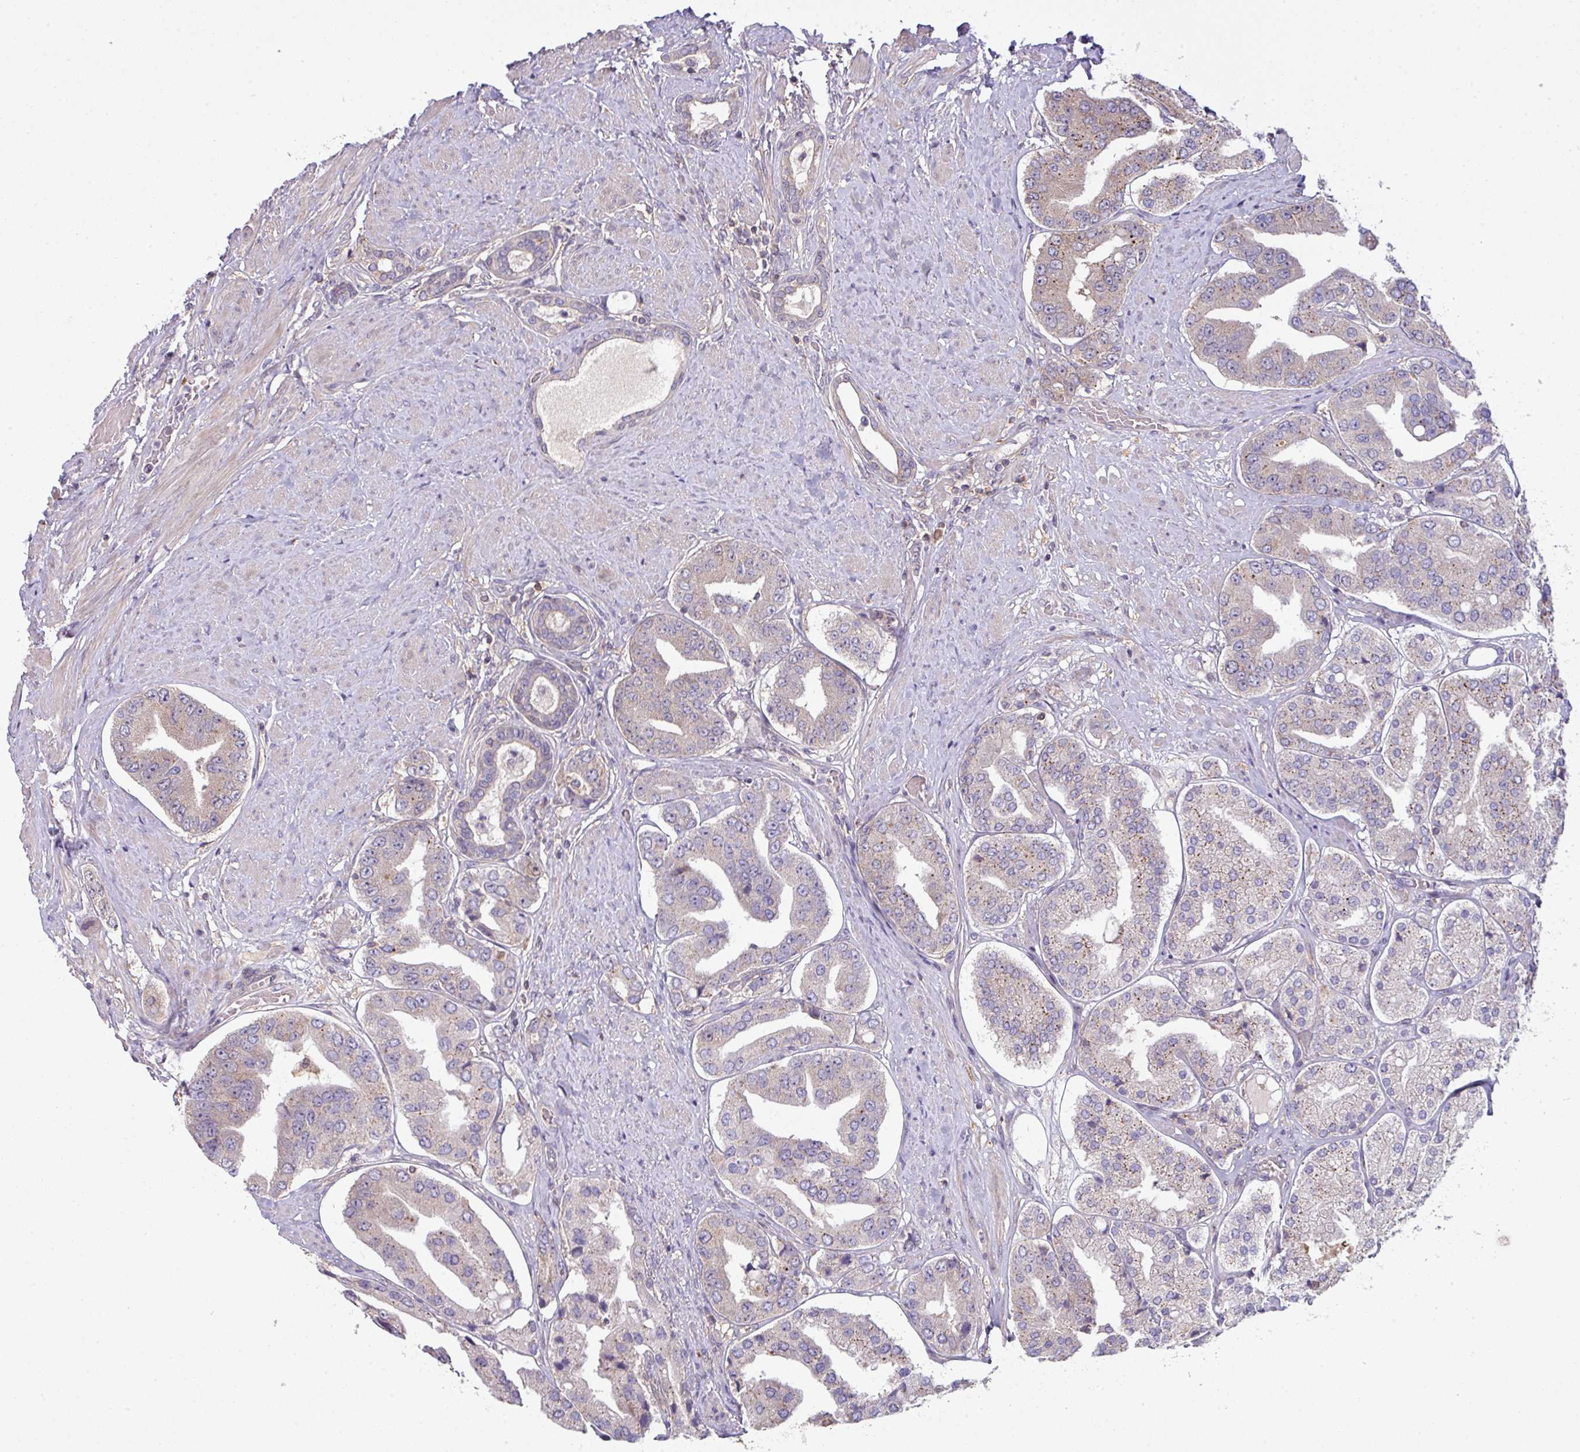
{"staining": {"intensity": "weak", "quantity": "<25%", "location": "cytoplasmic/membranous"}, "tissue": "prostate cancer", "cell_type": "Tumor cells", "image_type": "cancer", "snomed": [{"axis": "morphology", "description": "Adenocarcinoma, High grade"}, {"axis": "topography", "description": "Prostate"}], "caption": "Tumor cells show no significant expression in prostate adenocarcinoma (high-grade).", "gene": "SLAMF6", "patient": {"sex": "male", "age": 63}}